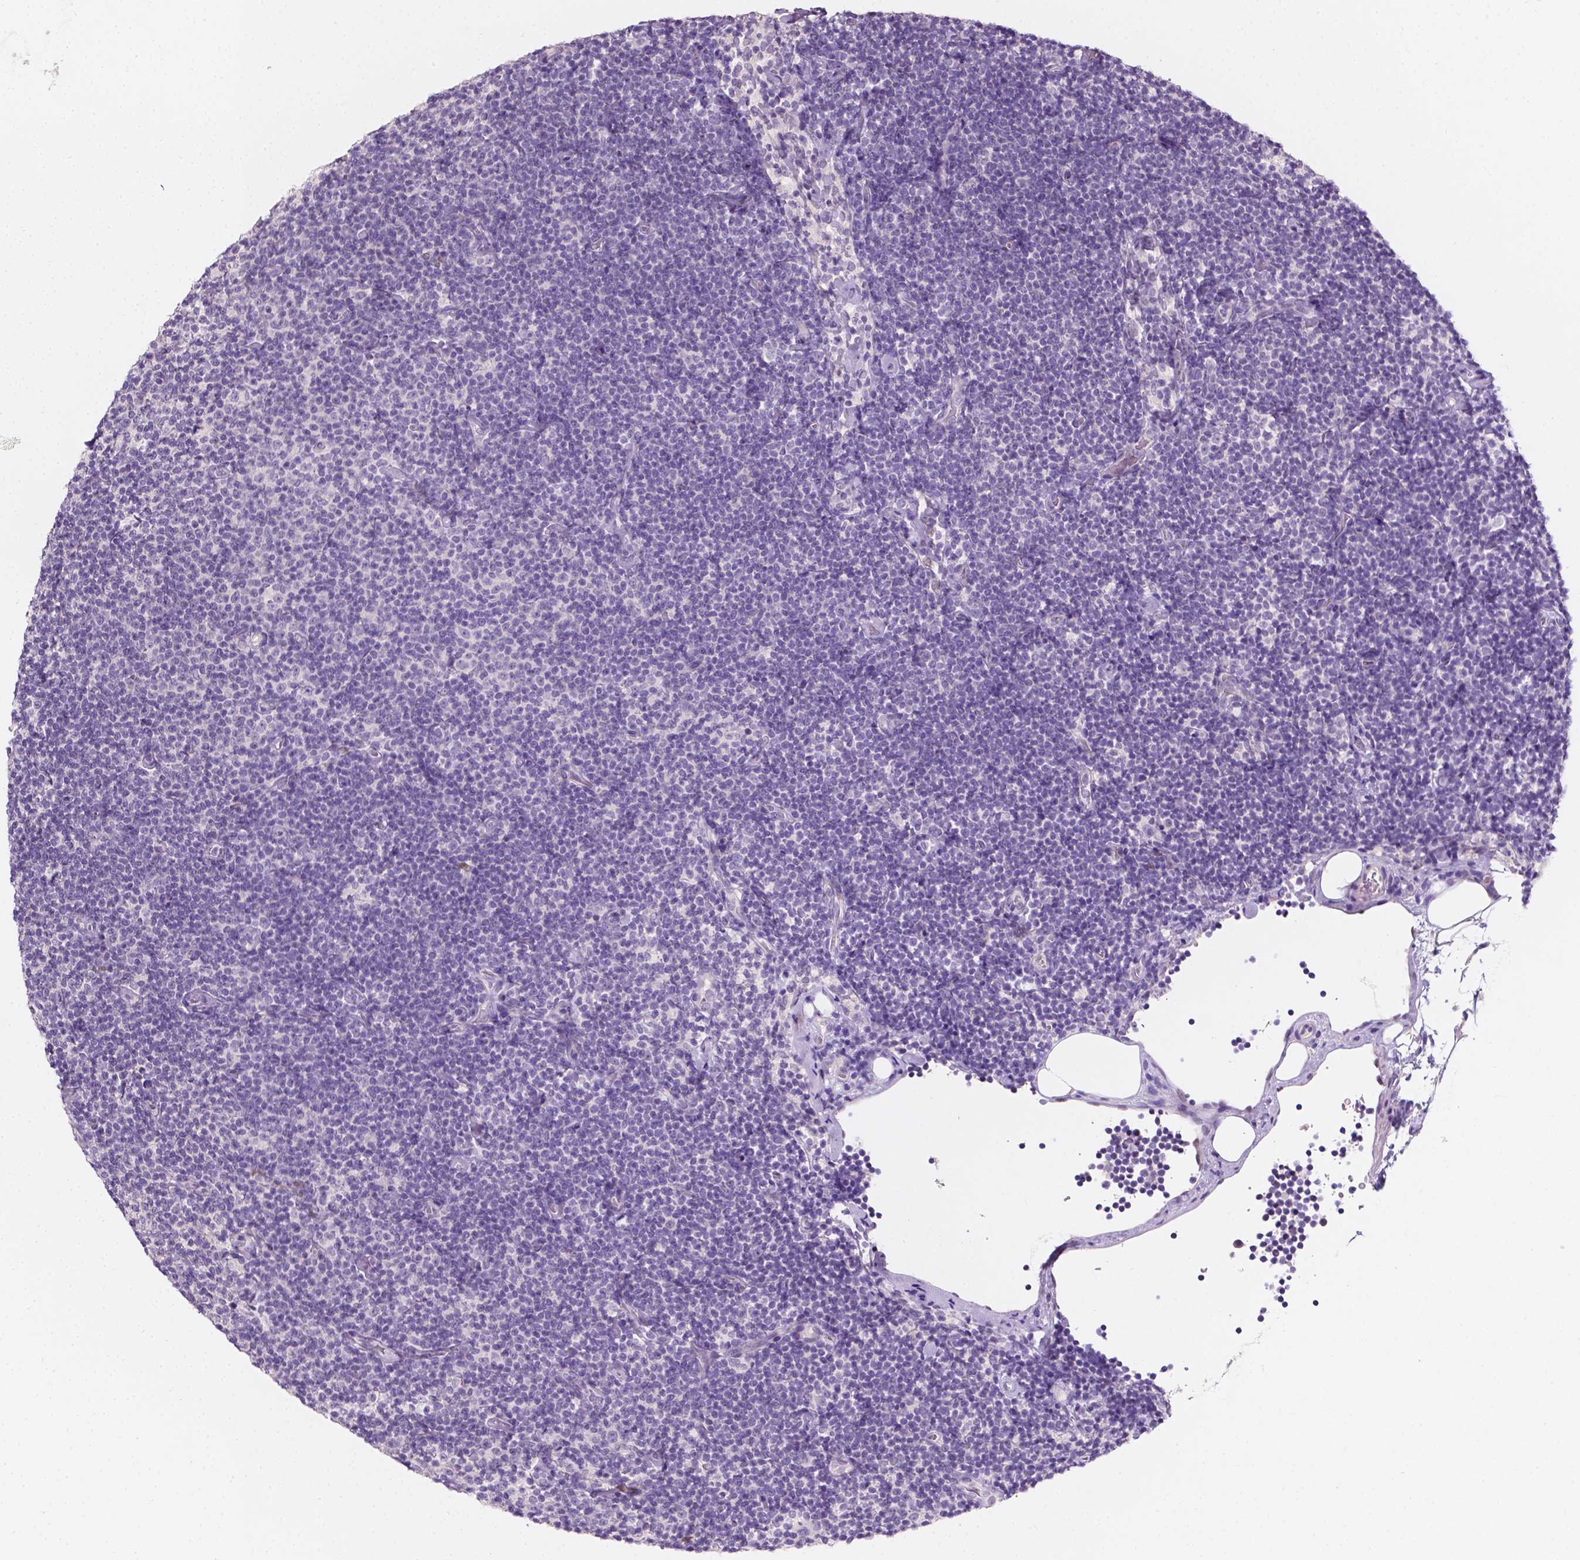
{"staining": {"intensity": "negative", "quantity": "none", "location": "none"}, "tissue": "lymphoma", "cell_type": "Tumor cells", "image_type": "cancer", "snomed": [{"axis": "morphology", "description": "Malignant lymphoma, non-Hodgkin's type, Low grade"}, {"axis": "topography", "description": "Lymph node"}], "caption": "Immunohistochemistry (IHC) of lymphoma reveals no staining in tumor cells.", "gene": "TAL1", "patient": {"sex": "male", "age": 81}}